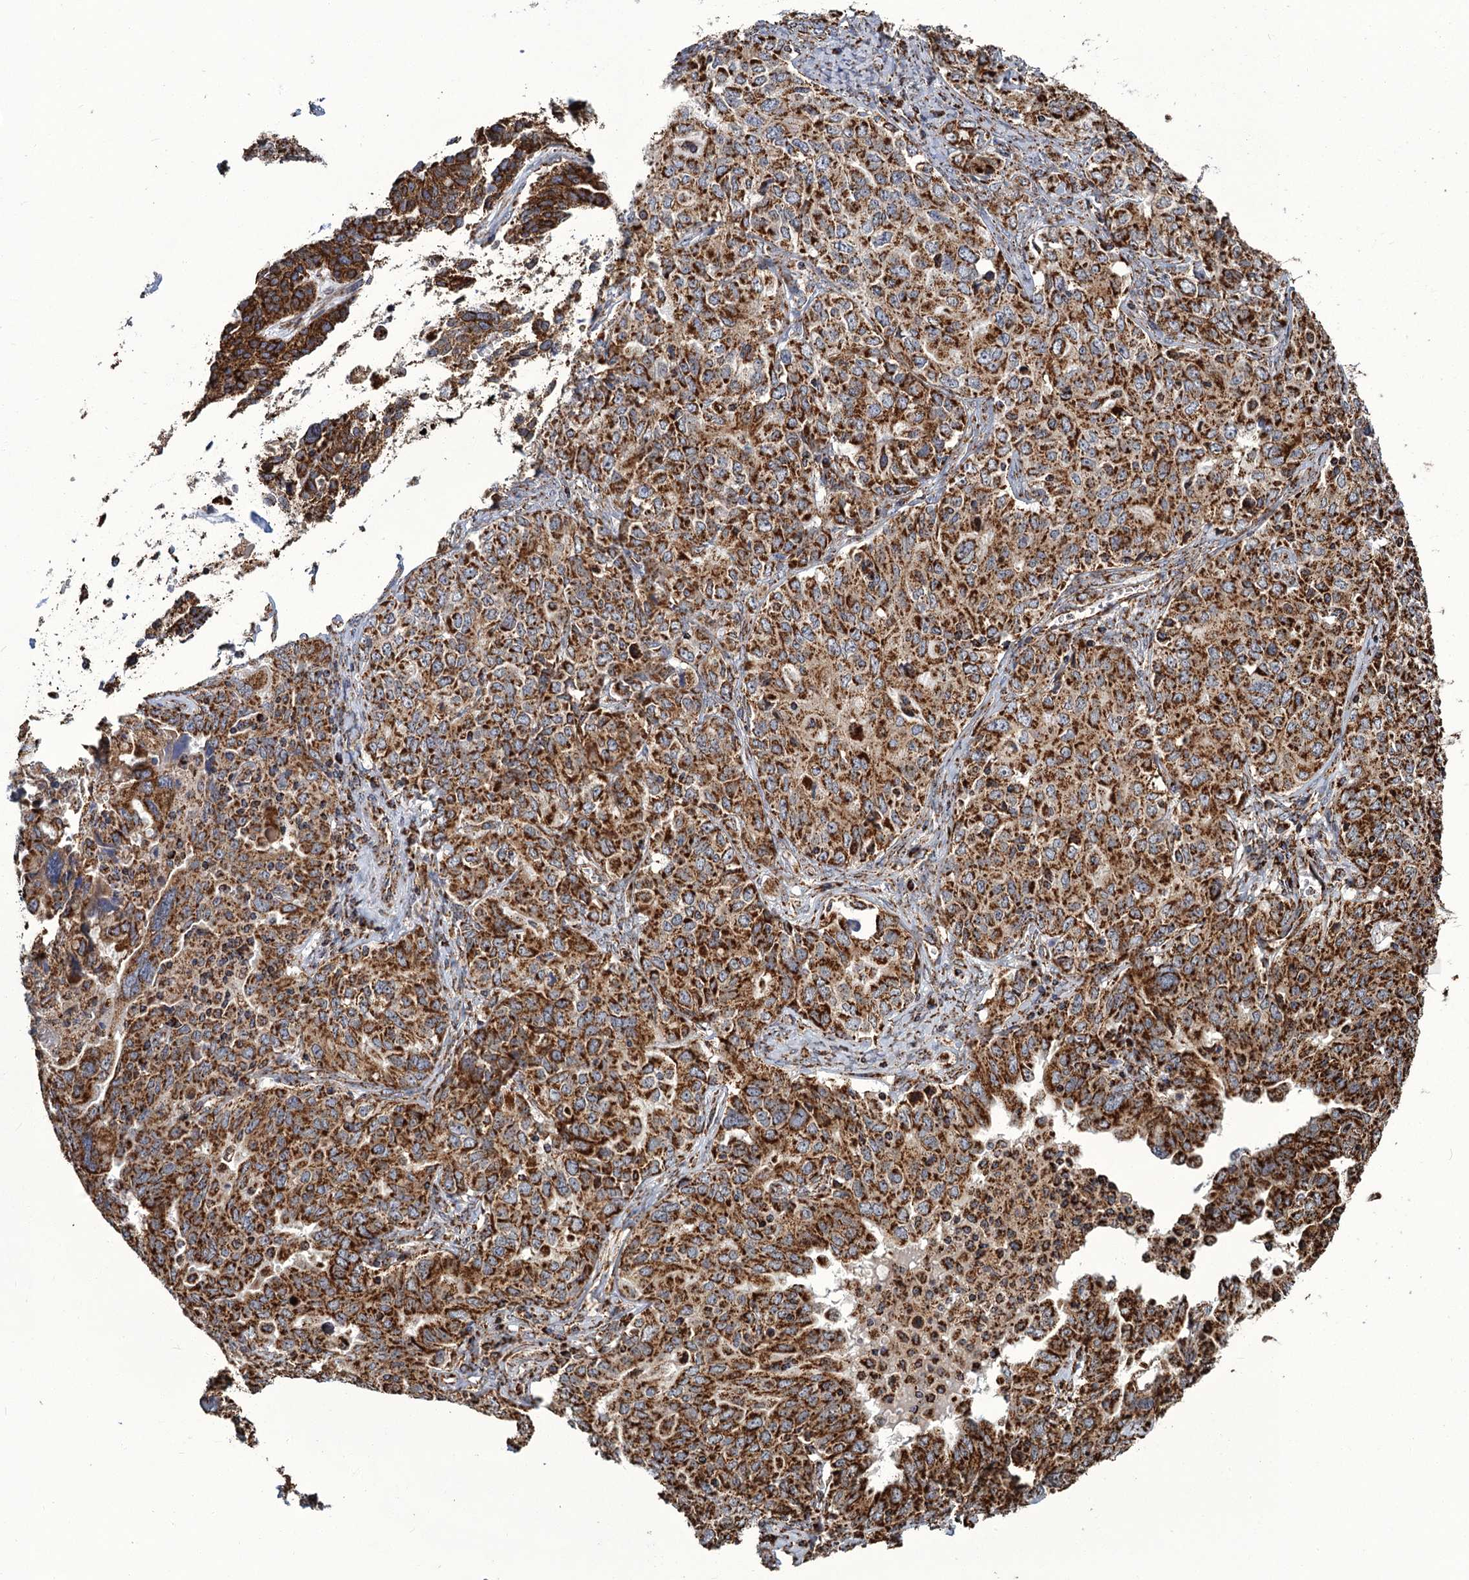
{"staining": {"intensity": "strong", "quantity": ">75%", "location": "cytoplasmic/membranous"}, "tissue": "ovarian cancer", "cell_type": "Tumor cells", "image_type": "cancer", "snomed": [{"axis": "morphology", "description": "Carcinoma, endometroid"}, {"axis": "topography", "description": "Ovary"}], "caption": "Immunohistochemistry (IHC) micrograph of neoplastic tissue: ovarian endometroid carcinoma stained using IHC demonstrates high levels of strong protein expression localized specifically in the cytoplasmic/membranous of tumor cells, appearing as a cytoplasmic/membranous brown color.", "gene": "APH1A", "patient": {"sex": "female", "age": 62}}